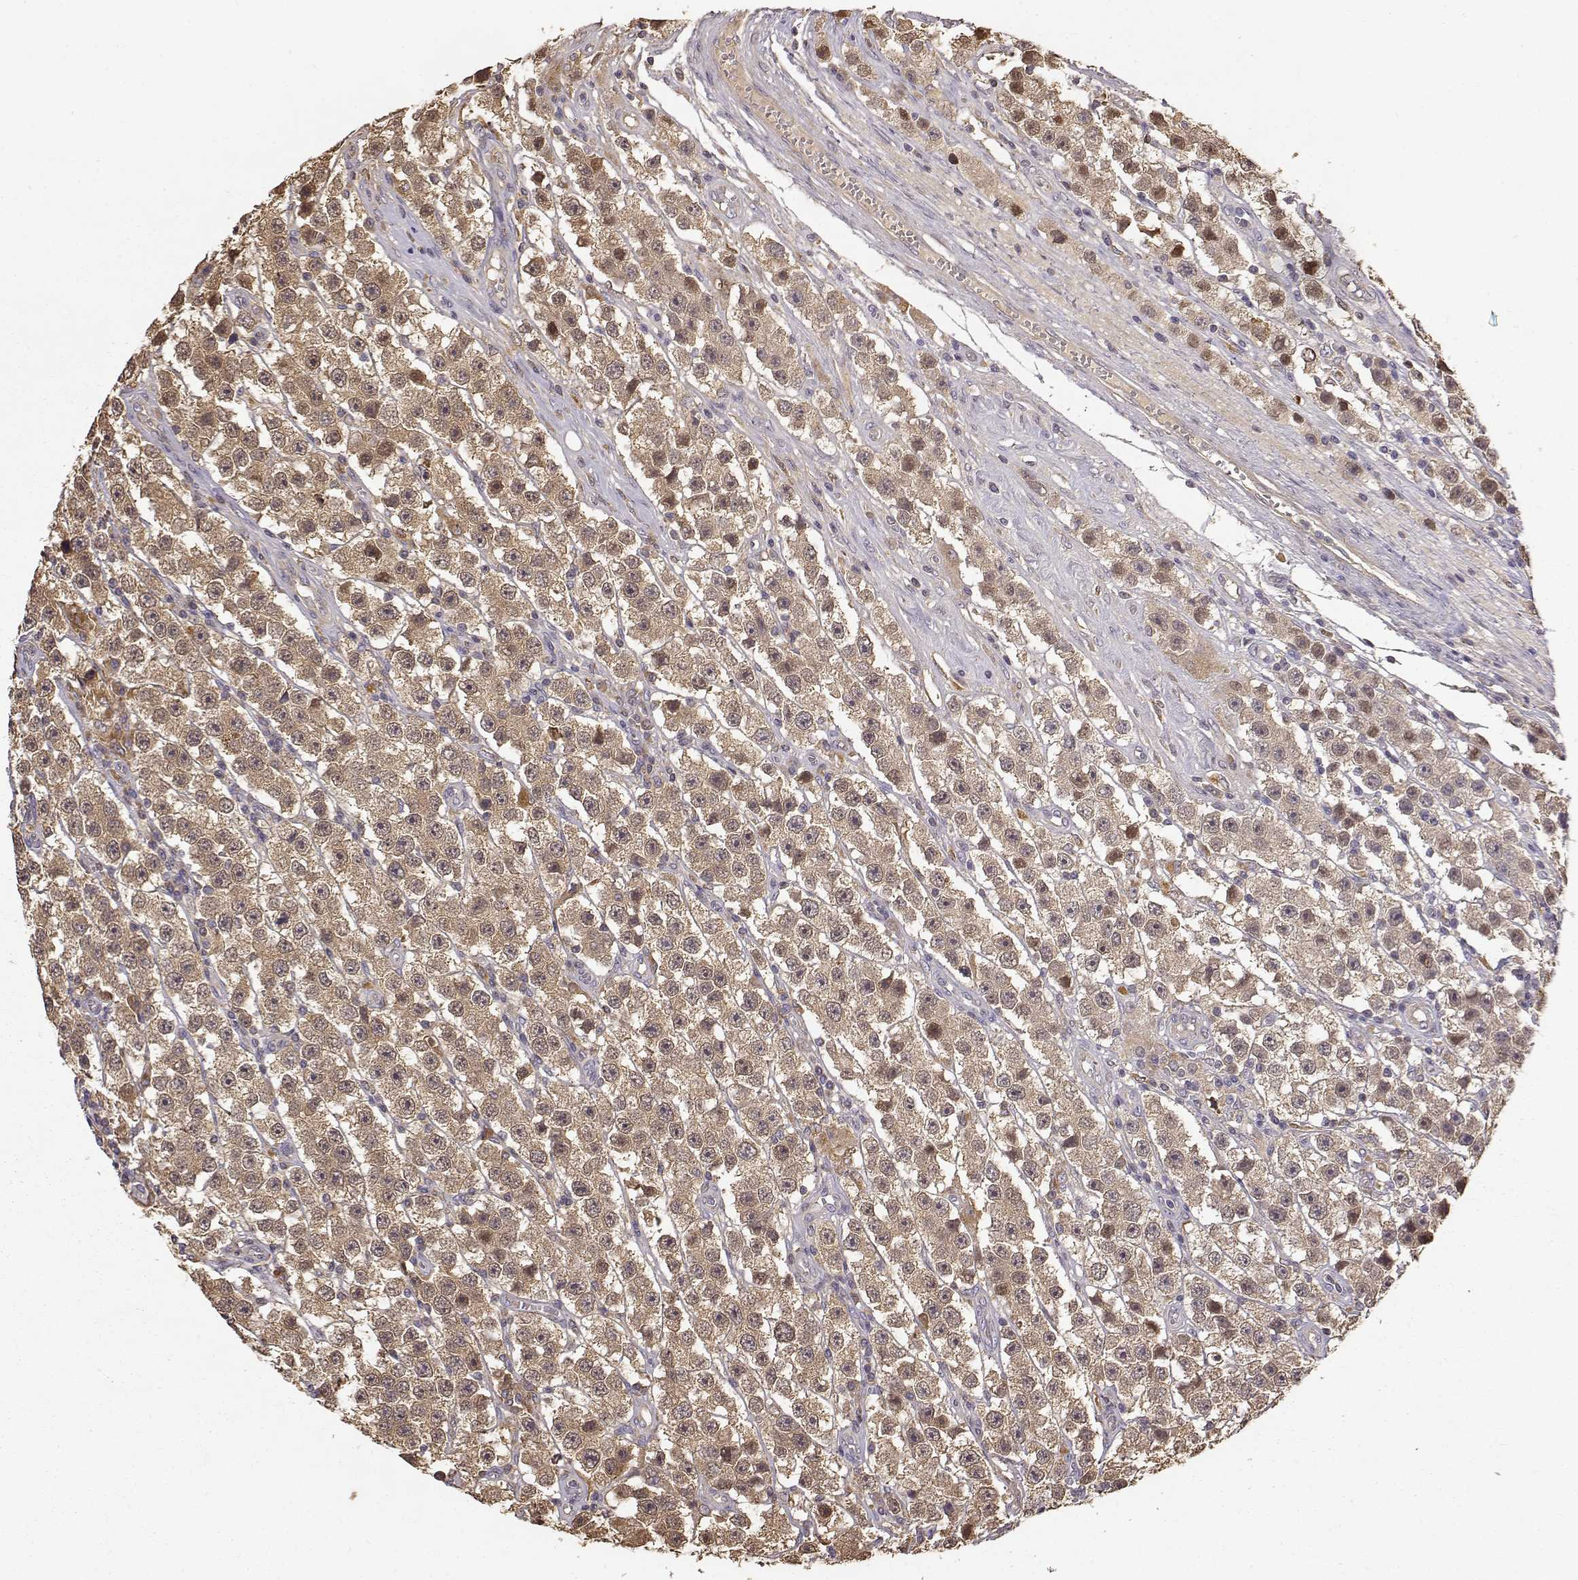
{"staining": {"intensity": "weak", "quantity": ">75%", "location": "cytoplasmic/membranous"}, "tissue": "testis cancer", "cell_type": "Tumor cells", "image_type": "cancer", "snomed": [{"axis": "morphology", "description": "Seminoma, NOS"}, {"axis": "topography", "description": "Testis"}], "caption": "IHC staining of testis cancer (seminoma), which exhibits low levels of weak cytoplasmic/membranous expression in about >75% of tumor cells indicating weak cytoplasmic/membranous protein staining. The staining was performed using DAB (brown) for protein detection and nuclei were counterstained in hematoxylin (blue).", "gene": "CRIM1", "patient": {"sex": "male", "age": 45}}